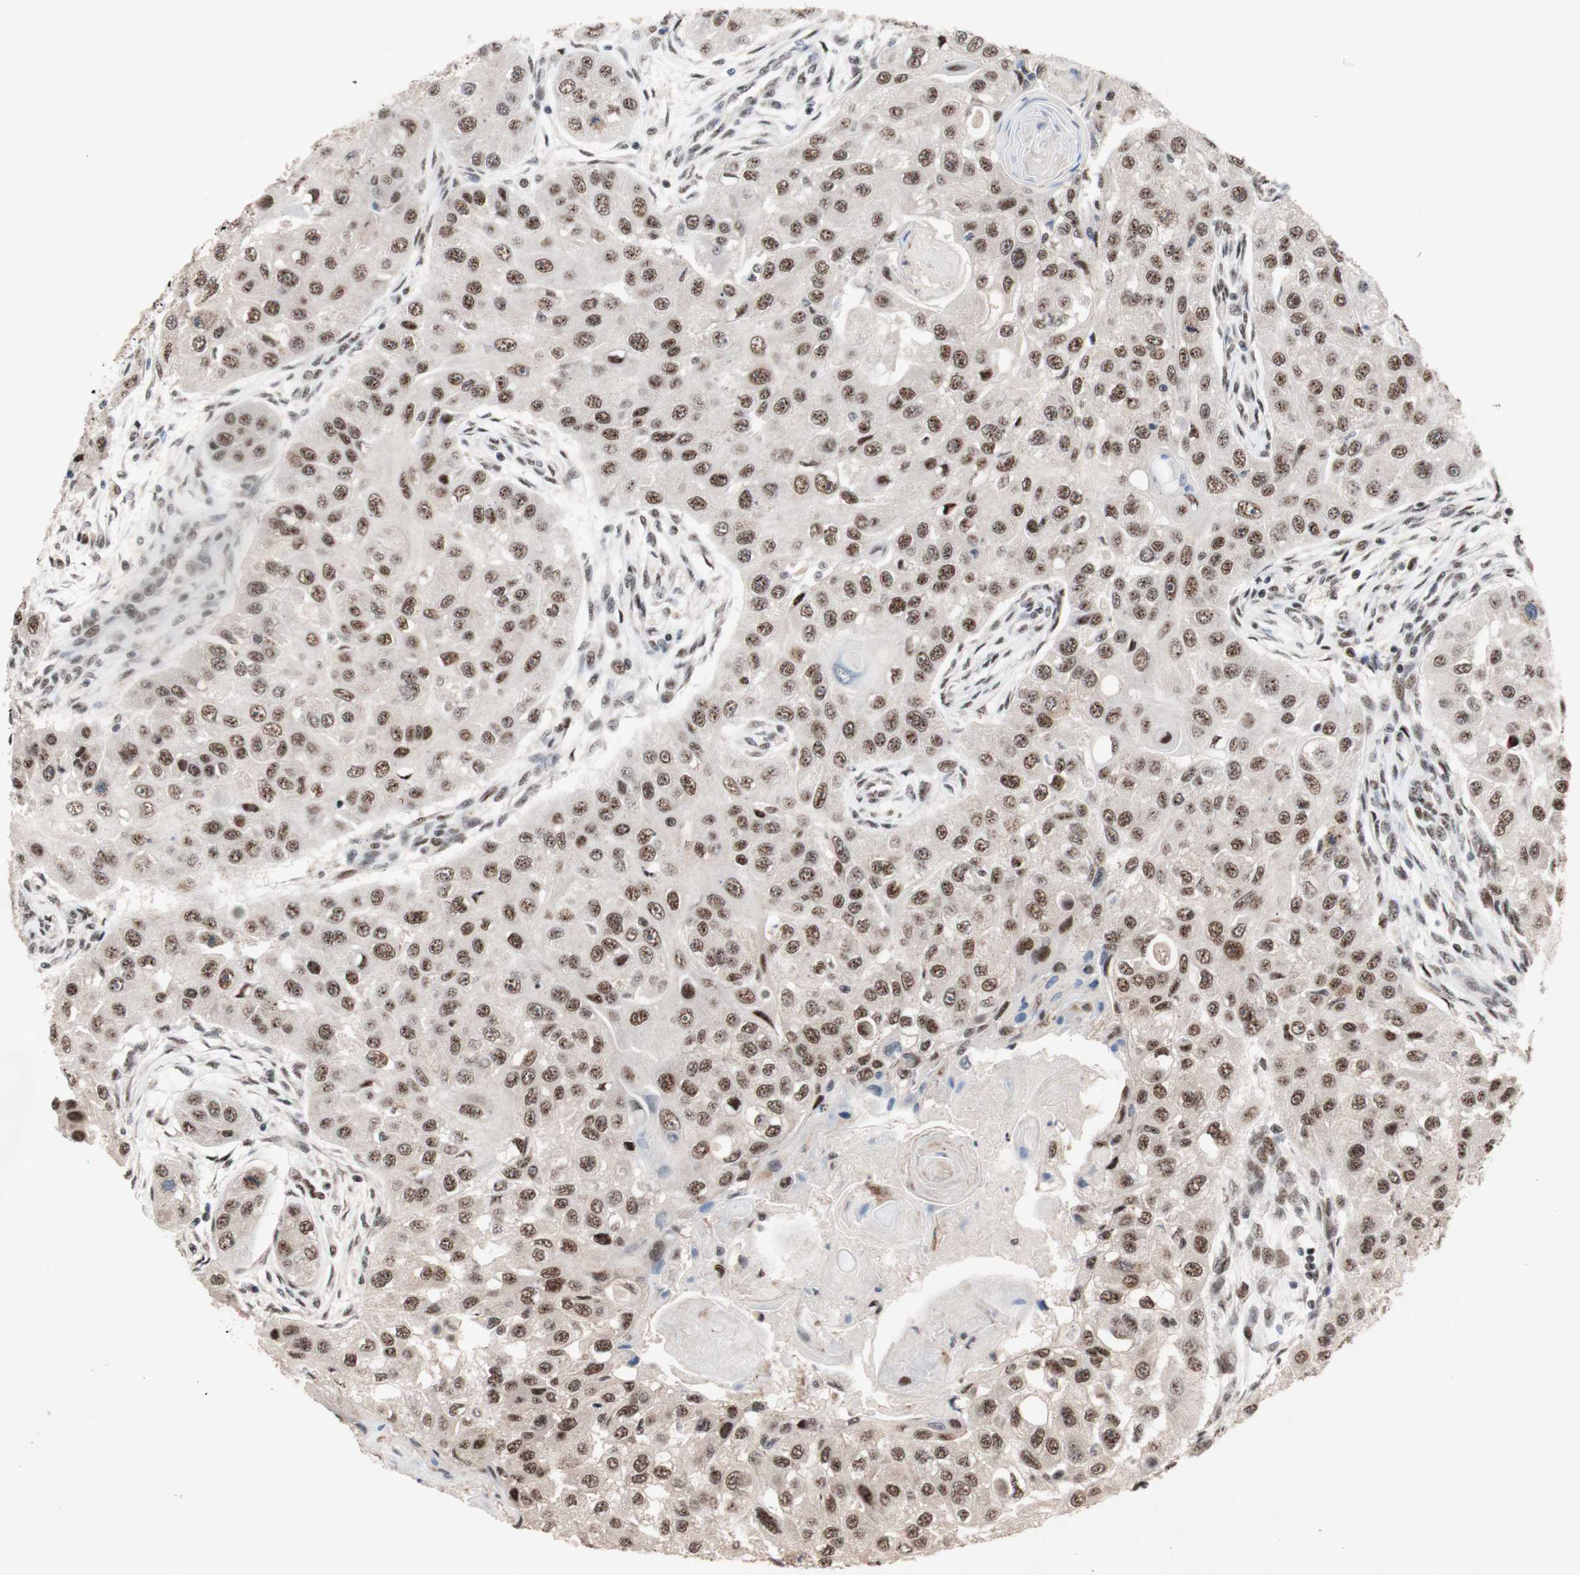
{"staining": {"intensity": "moderate", "quantity": ">75%", "location": "nuclear"}, "tissue": "head and neck cancer", "cell_type": "Tumor cells", "image_type": "cancer", "snomed": [{"axis": "morphology", "description": "Normal tissue, NOS"}, {"axis": "morphology", "description": "Squamous cell carcinoma, NOS"}, {"axis": "topography", "description": "Skeletal muscle"}, {"axis": "topography", "description": "Head-Neck"}], "caption": "Immunohistochemical staining of human squamous cell carcinoma (head and neck) exhibits medium levels of moderate nuclear positivity in approximately >75% of tumor cells. (brown staining indicates protein expression, while blue staining denotes nuclei).", "gene": "TLE1", "patient": {"sex": "male", "age": 51}}